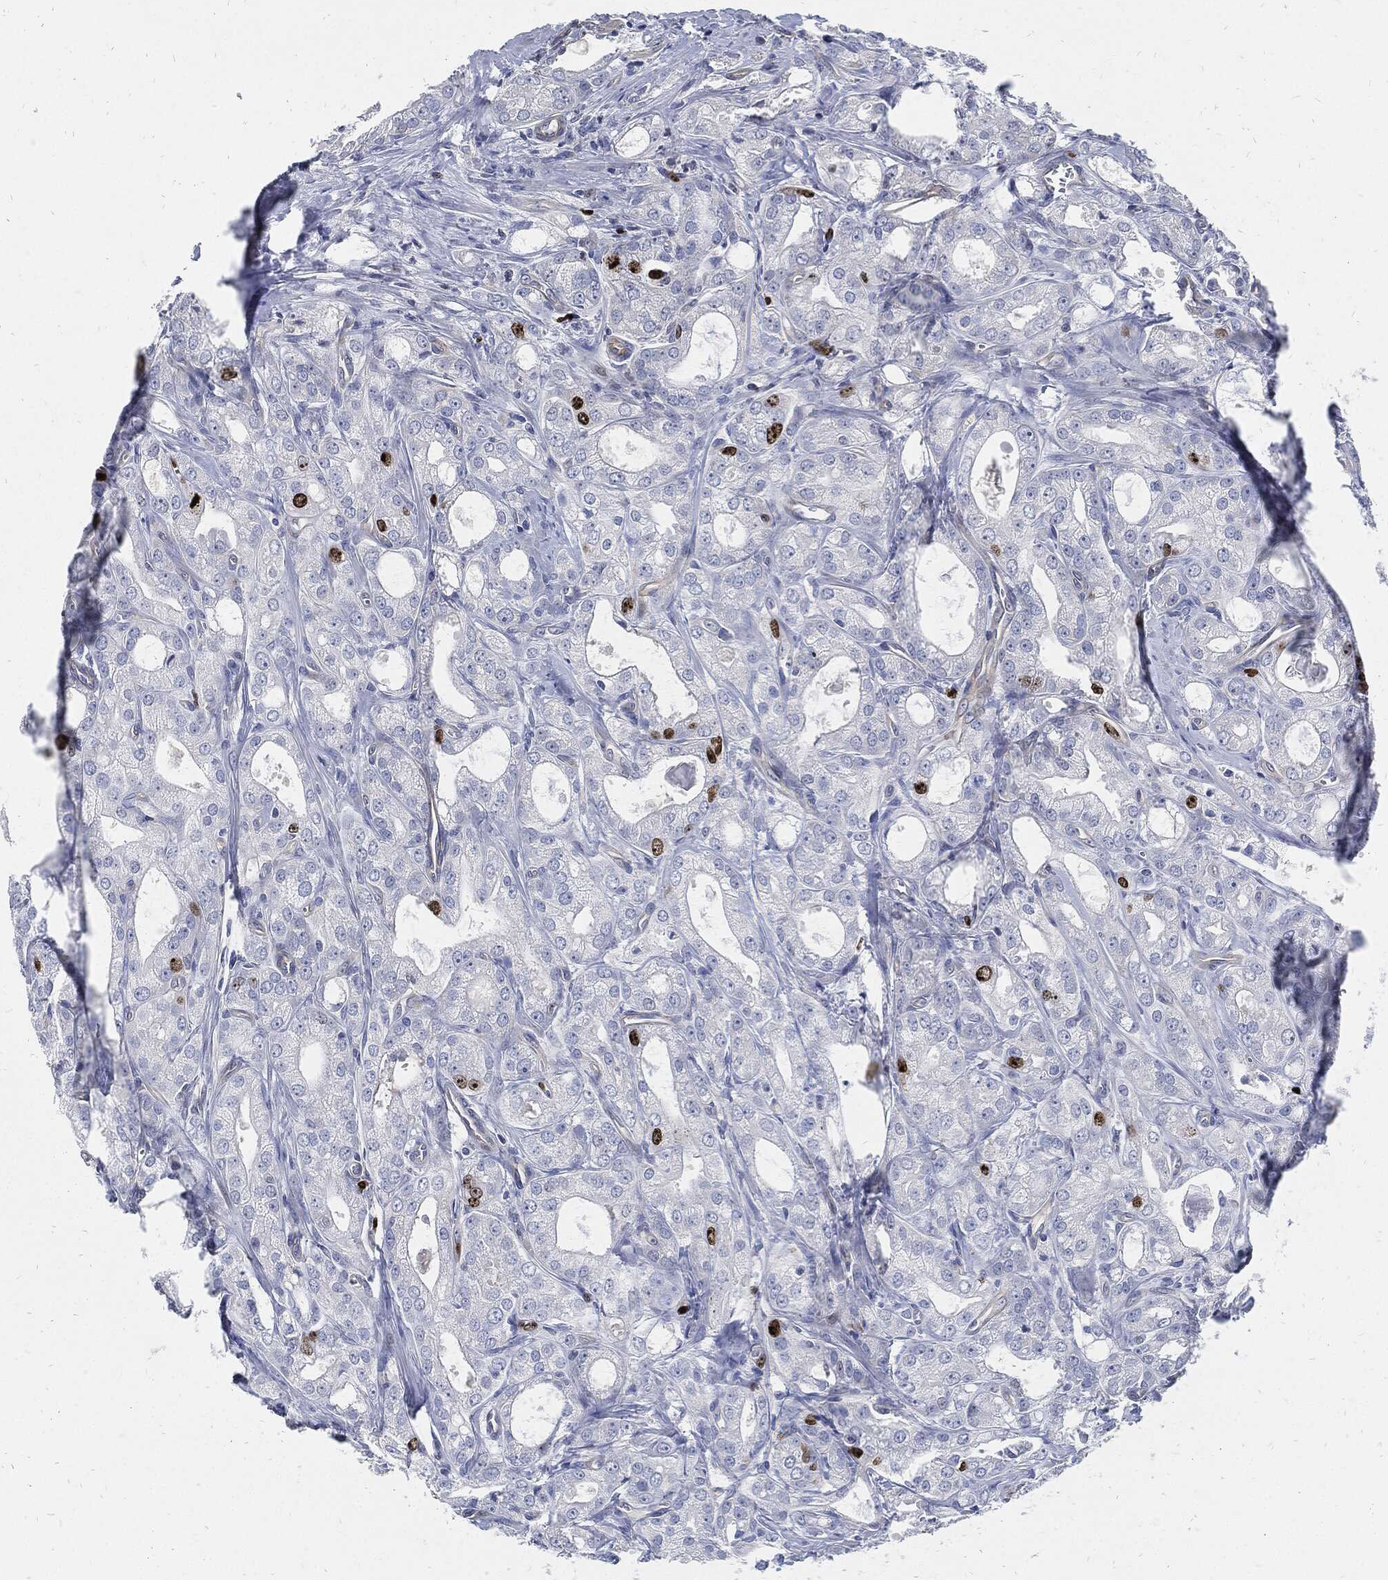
{"staining": {"intensity": "strong", "quantity": "<25%", "location": "nuclear"}, "tissue": "prostate cancer", "cell_type": "Tumor cells", "image_type": "cancer", "snomed": [{"axis": "morphology", "description": "Adenocarcinoma, NOS"}, {"axis": "morphology", "description": "Adenocarcinoma, High grade"}, {"axis": "topography", "description": "Prostate"}], "caption": "Brown immunohistochemical staining in prostate adenocarcinoma reveals strong nuclear positivity in about <25% of tumor cells.", "gene": "MKI67", "patient": {"sex": "male", "age": 70}}